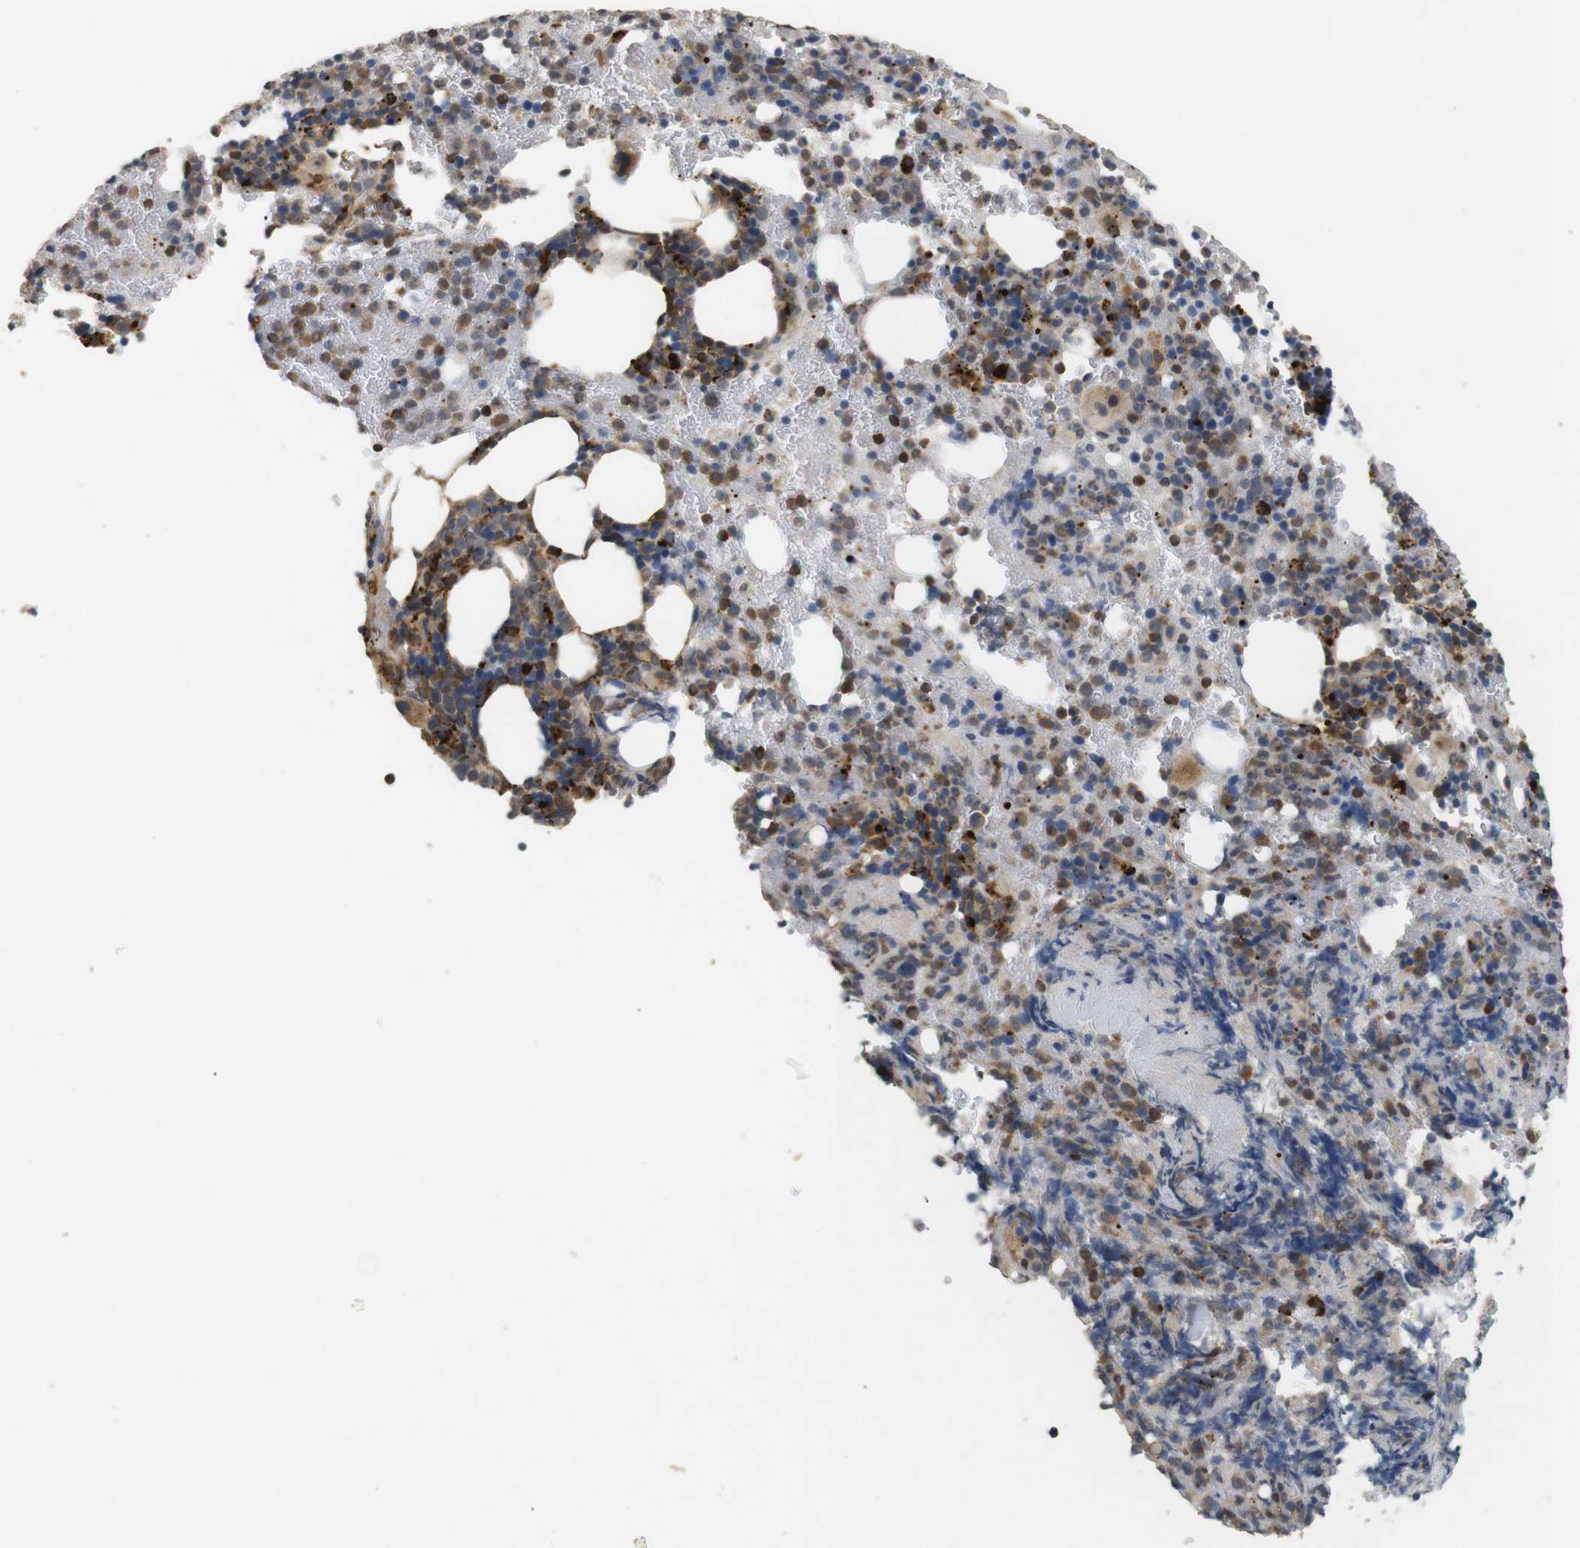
{"staining": {"intensity": "moderate", "quantity": "25%-75%", "location": "cytoplasmic/membranous"}, "tissue": "bone marrow", "cell_type": "Hematopoietic cells", "image_type": "normal", "snomed": [{"axis": "morphology", "description": "Normal tissue, NOS"}, {"axis": "morphology", "description": "Inflammation, NOS"}, {"axis": "topography", "description": "Bone marrow"}], "caption": "Immunohistochemical staining of benign human bone marrow exhibits medium levels of moderate cytoplasmic/membranous positivity in approximately 25%-75% of hematopoietic cells.", "gene": "KSR1", "patient": {"sex": "male", "age": 72}}